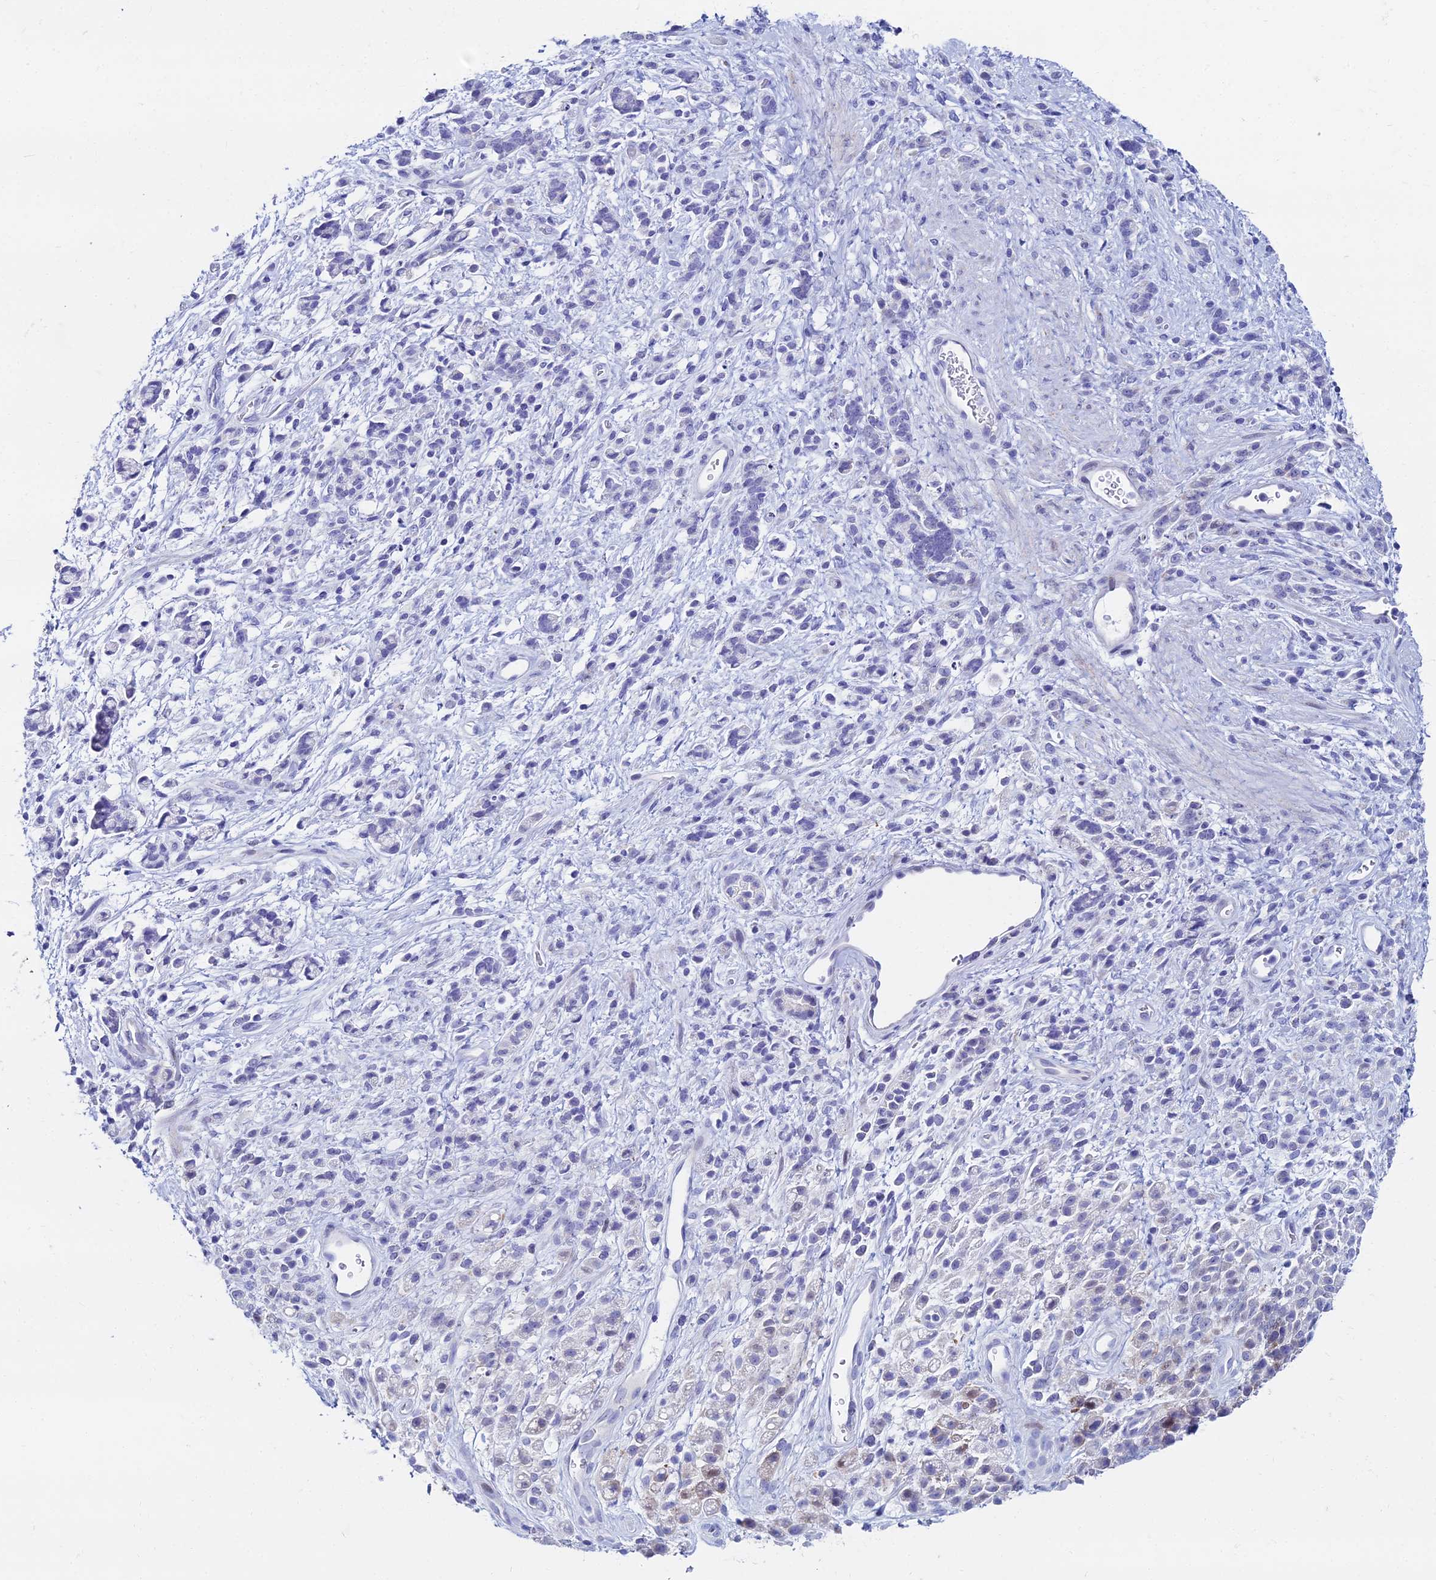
{"staining": {"intensity": "negative", "quantity": "none", "location": "none"}, "tissue": "stomach cancer", "cell_type": "Tumor cells", "image_type": "cancer", "snomed": [{"axis": "morphology", "description": "Adenocarcinoma, NOS"}, {"axis": "topography", "description": "Stomach"}], "caption": "Stomach cancer was stained to show a protein in brown. There is no significant positivity in tumor cells.", "gene": "HSPA1L", "patient": {"sex": "female", "age": 60}}